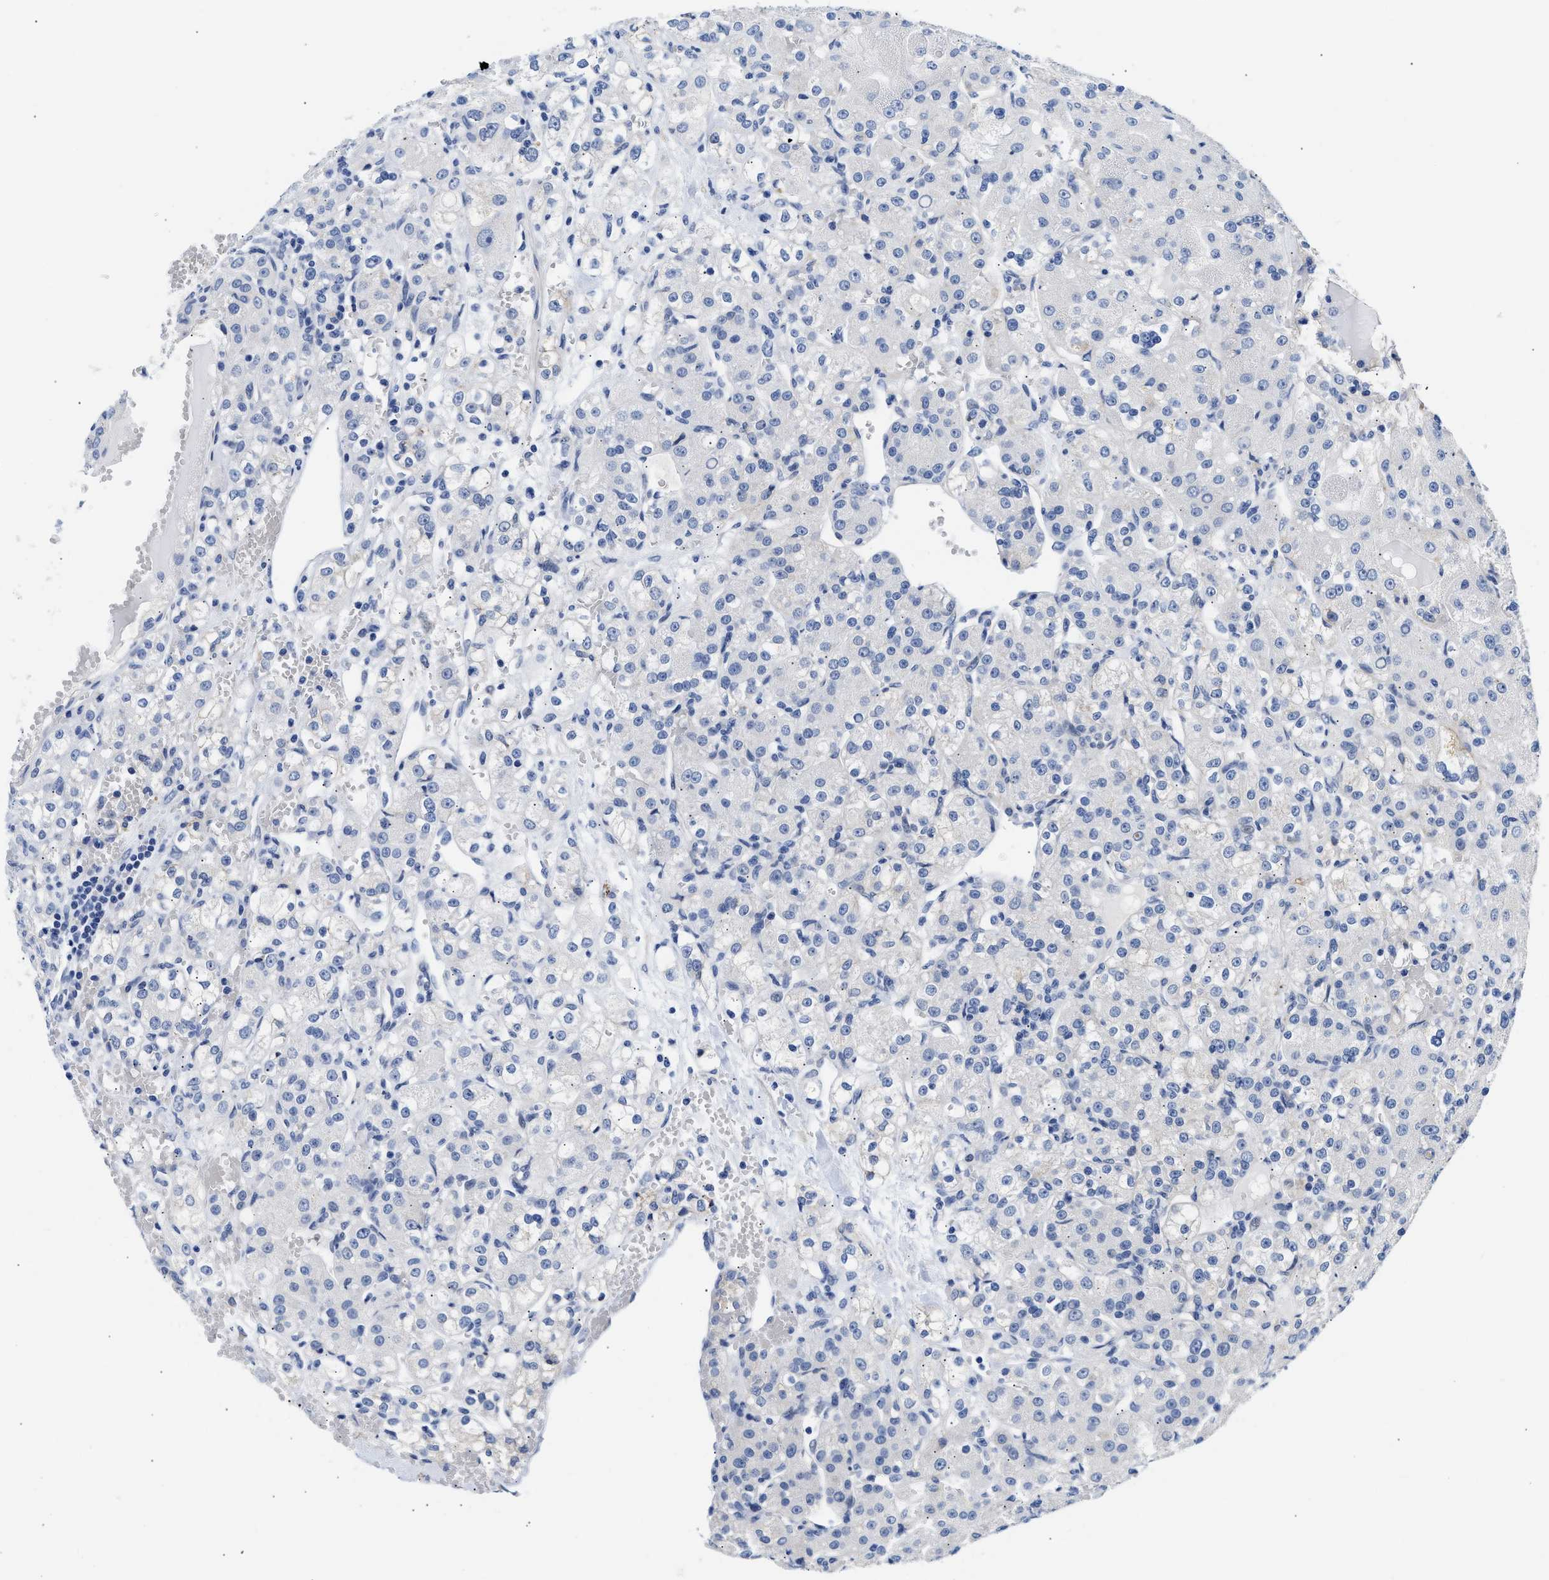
{"staining": {"intensity": "negative", "quantity": "none", "location": "none"}, "tissue": "renal cancer", "cell_type": "Tumor cells", "image_type": "cancer", "snomed": [{"axis": "morphology", "description": "Normal tissue, NOS"}, {"axis": "morphology", "description": "Adenocarcinoma, NOS"}, {"axis": "topography", "description": "Kidney"}], "caption": "An image of renal adenocarcinoma stained for a protein displays no brown staining in tumor cells.", "gene": "TRIM29", "patient": {"sex": "male", "age": 61}}